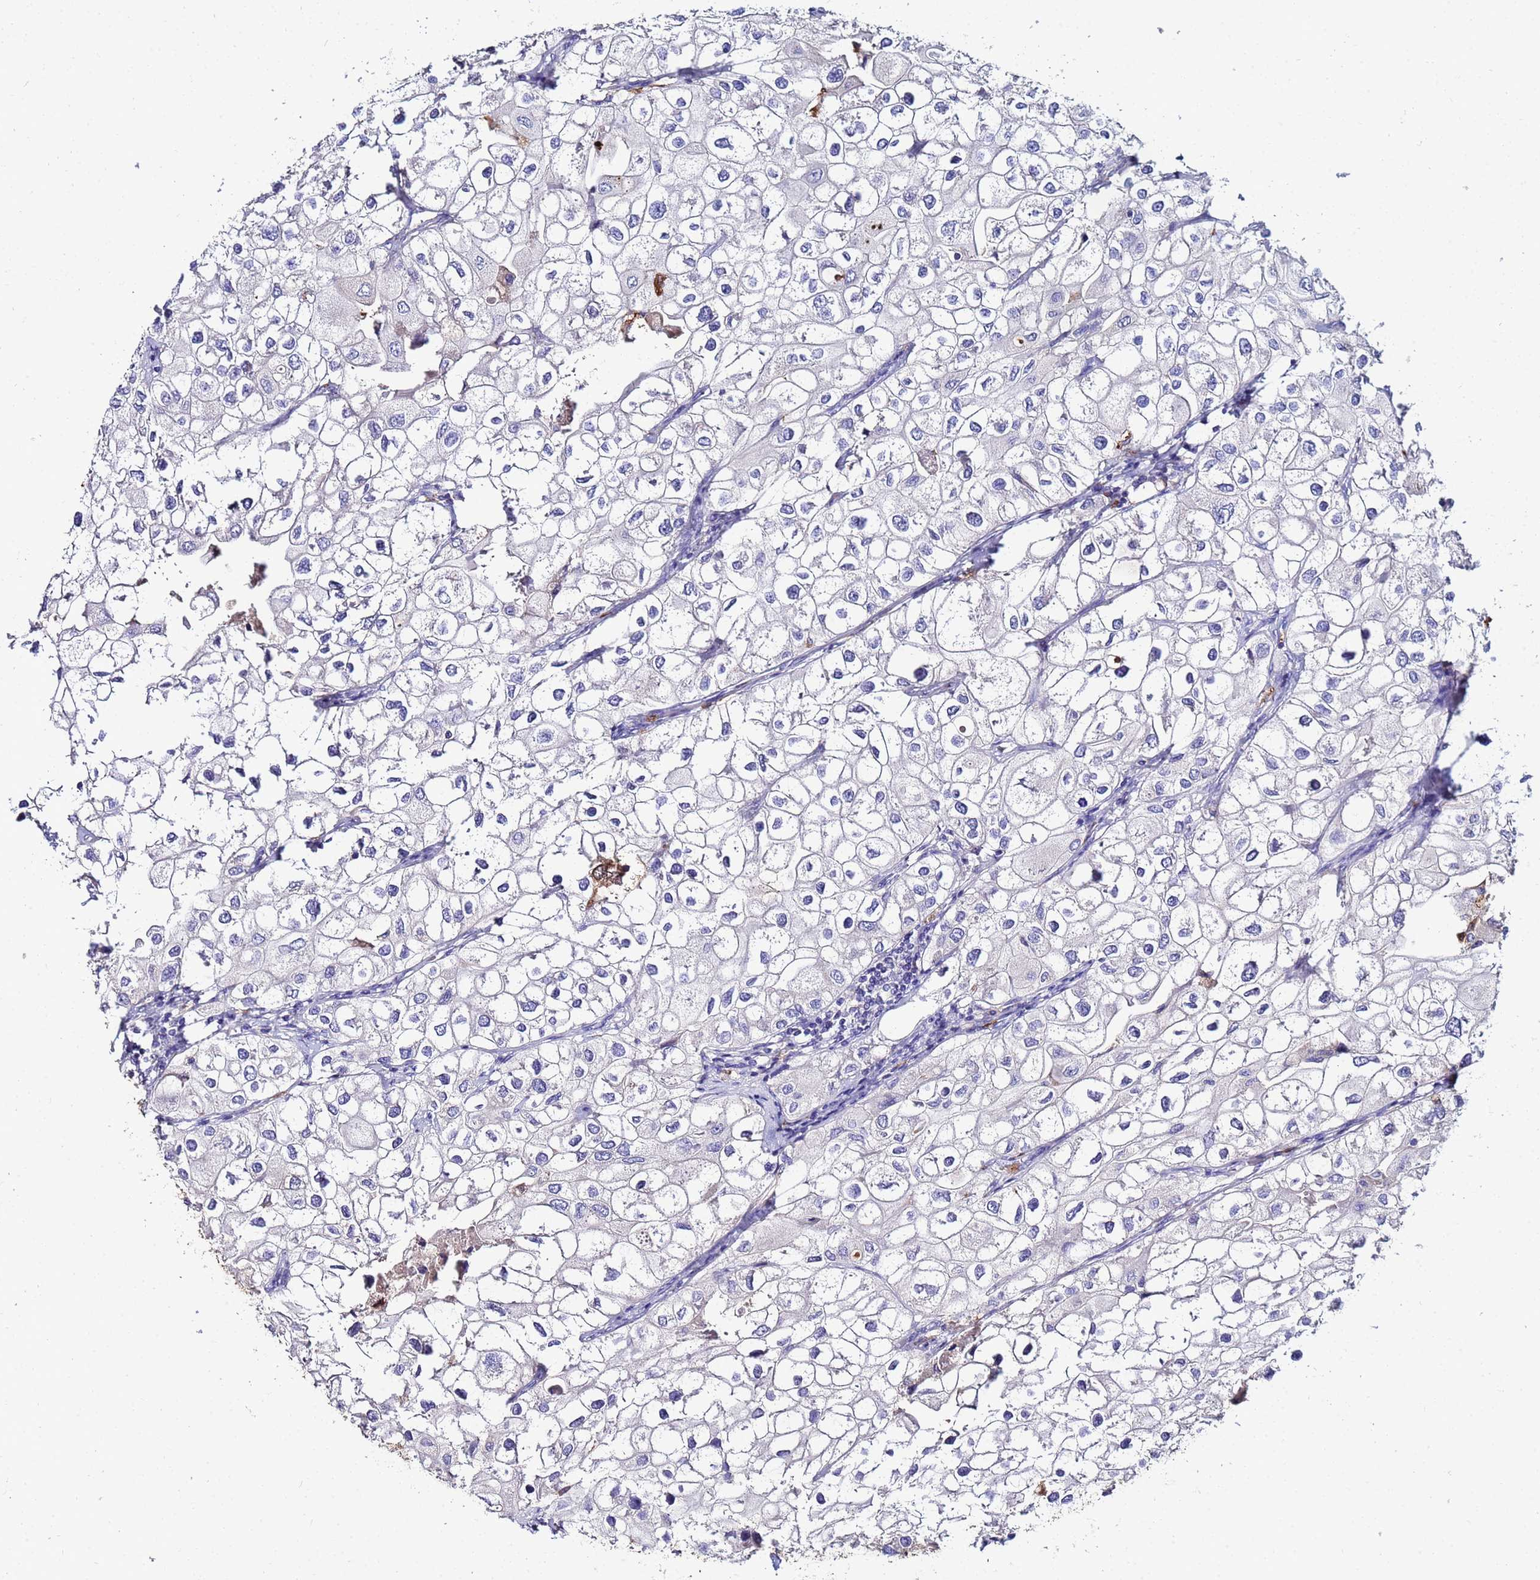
{"staining": {"intensity": "negative", "quantity": "none", "location": "none"}, "tissue": "urothelial cancer", "cell_type": "Tumor cells", "image_type": "cancer", "snomed": [{"axis": "morphology", "description": "Urothelial carcinoma, High grade"}, {"axis": "topography", "description": "Urinary bladder"}], "caption": "Immunohistochemical staining of human urothelial carcinoma (high-grade) shows no significant staining in tumor cells.", "gene": "TUBAL3", "patient": {"sex": "male", "age": 64}}